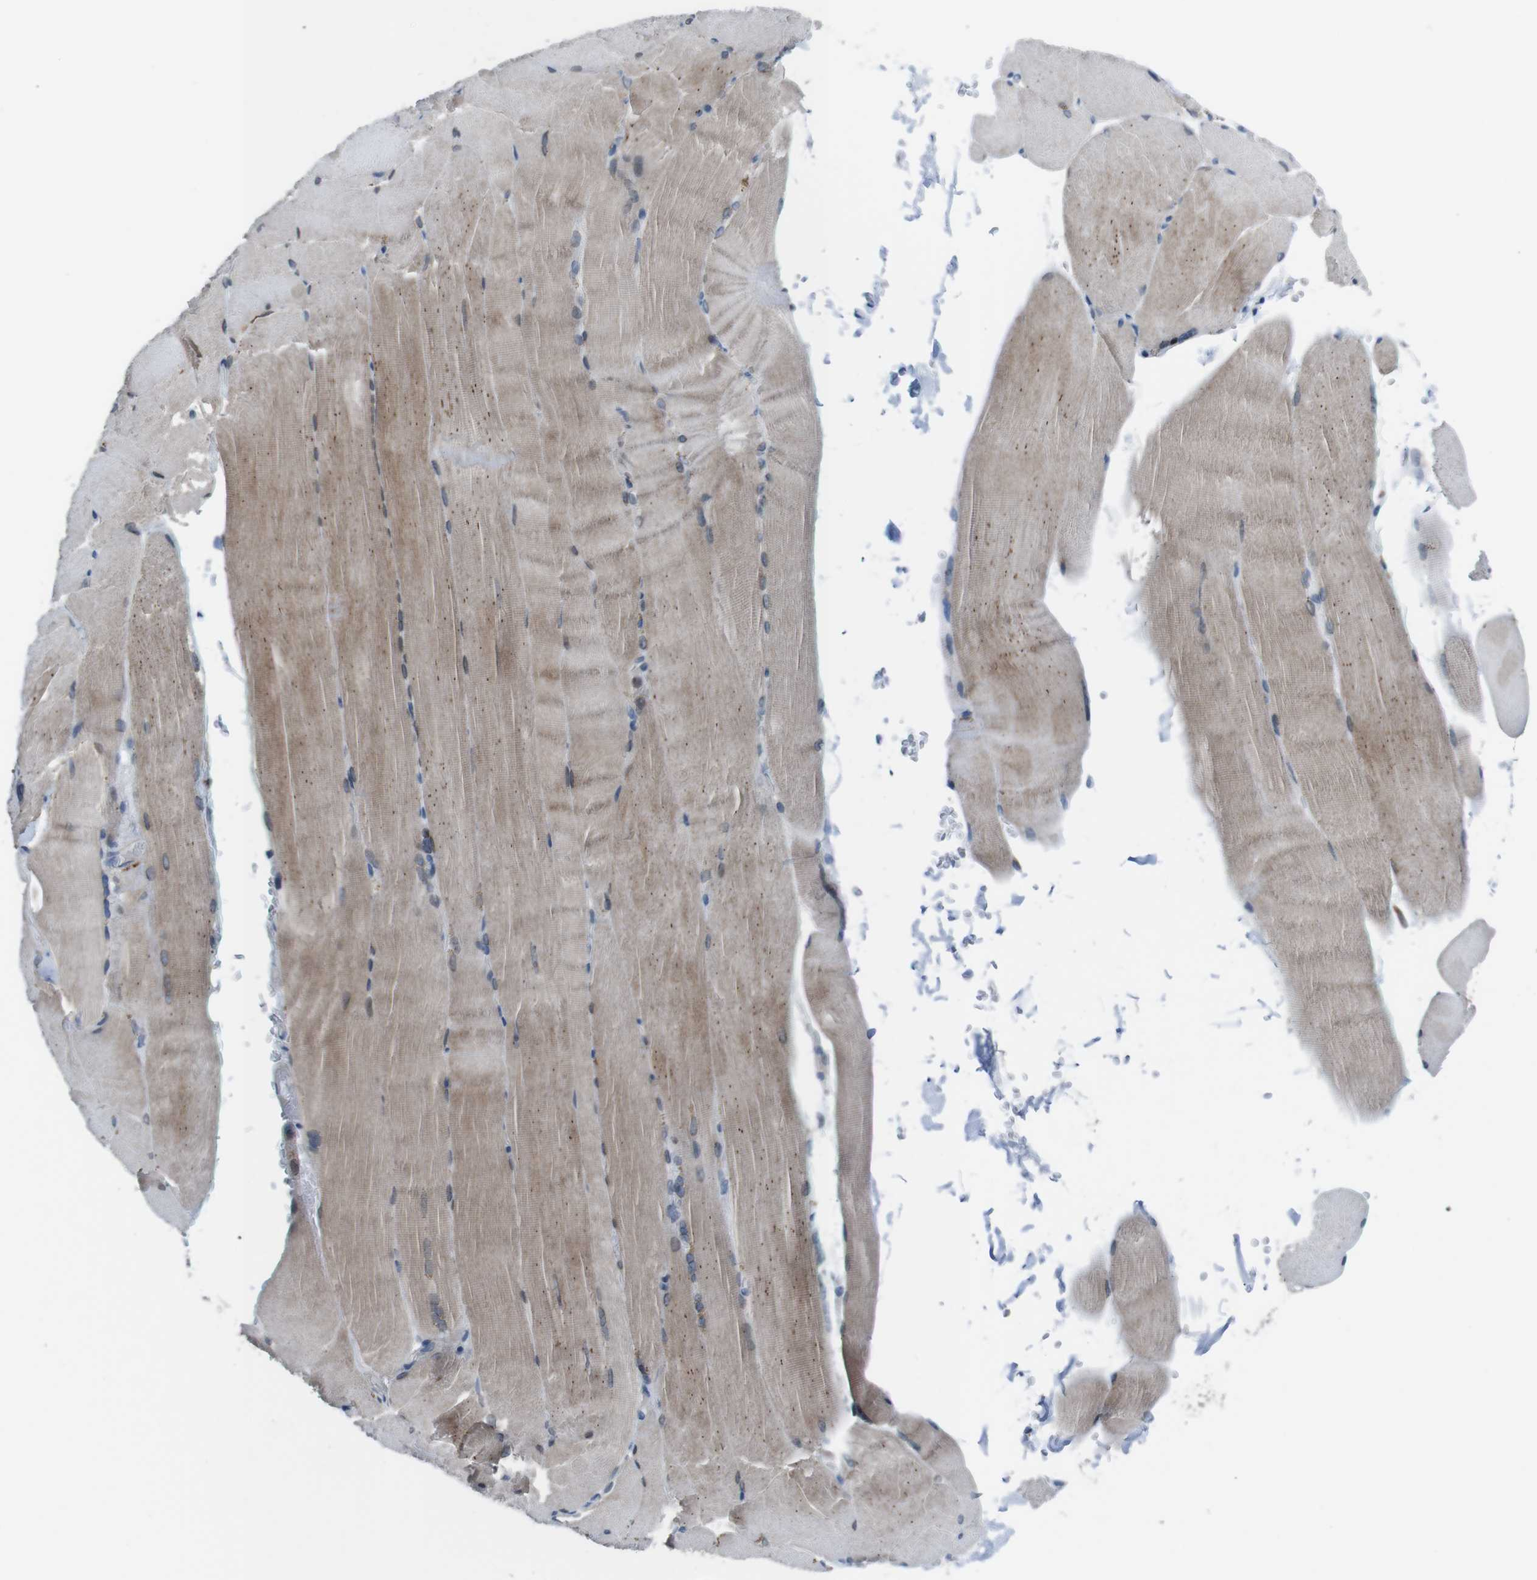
{"staining": {"intensity": "moderate", "quantity": ">75%", "location": "cytoplasmic/membranous"}, "tissue": "skeletal muscle", "cell_type": "Myocytes", "image_type": "normal", "snomed": [{"axis": "morphology", "description": "Normal tissue, NOS"}, {"axis": "topography", "description": "Skin"}, {"axis": "topography", "description": "Skeletal muscle"}], "caption": "This micrograph demonstrates IHC staining of unremarkable skeletal muscle, with medium moderate cytoplasmic/membranous positivity in about >75% of myocytes.", "gene": "CDH22", "patient": {"sex": "male", "age": 83}}